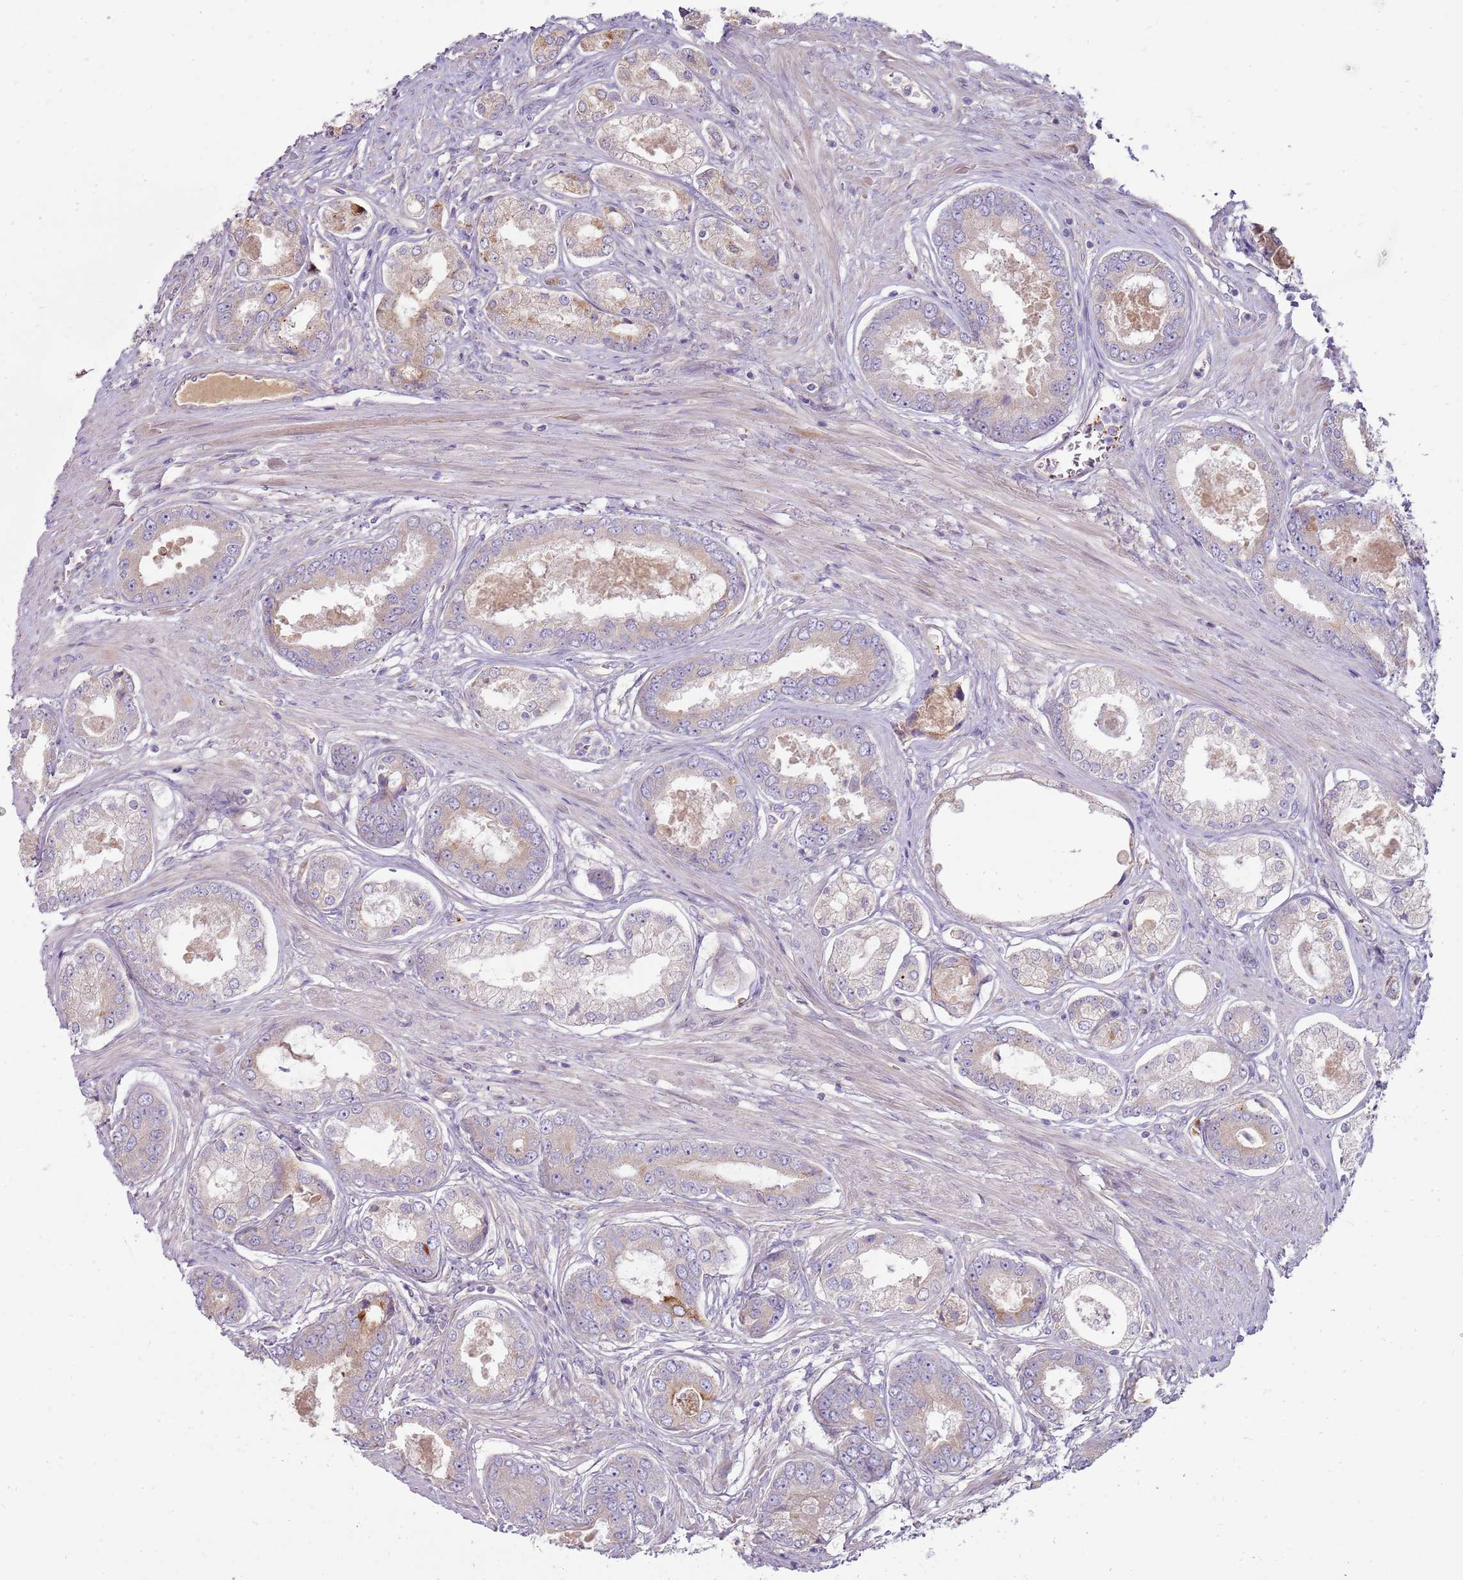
{"staining": {"intensity": "weak", "quantity": "<25%", "location": "cytoplasmic/membranous"}, "tissue": "prostate cancer", "cell_type": "Tumor cells", "image_type": "cancer", "snomed": [{"axis": "morphology", "description": "Adenocarcinoma, Low grade"}, {"axis": "topography", "description": "Prostate"}], "caption": "Immunohistochemistry of prostate cancer (adenocarcinoma (low-grade)) shows no positivity in tumor cells.", "gene": "EMC1", "patient": {"sex": "male", "age": 68}}